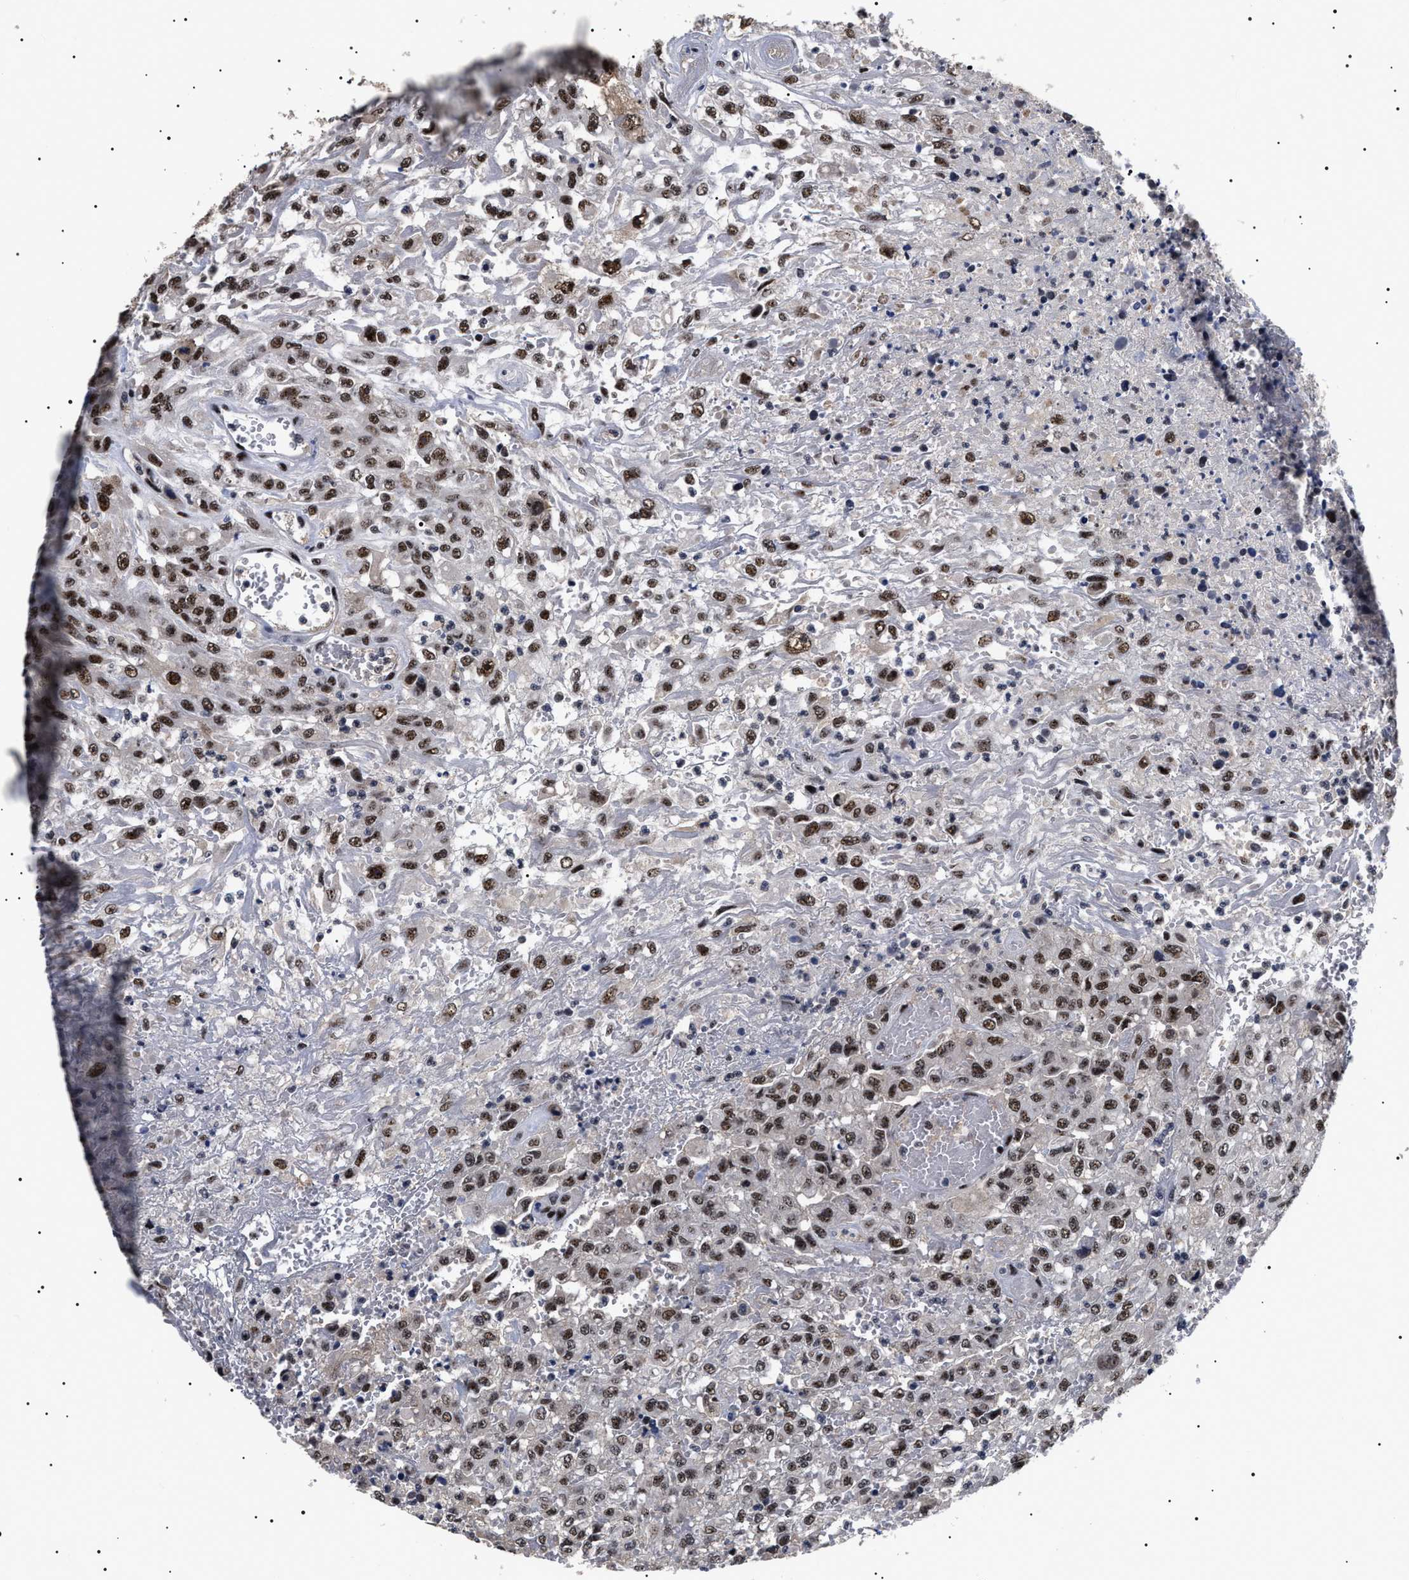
{"staining": {"intensity": "strong", "quantity": ">75%", "location": "nuclear"}, "tissue": "urothelial cancer", "cell_type": "Tumor cells", "image_type": "cancer", "snomed": [{"axis": "morphology", "description": "Urothelial carcinoma, High grade"}, {"axis": "topography", "description": "Urinary bladder"}], "caption": "High-grade urothelial carcinoma tissue shows strong nuclear expression in about >75% of tumor cells, visualized by immunohistochemistry.", "gene": "CAAP1", "patient": {"sex": "male", "age": 46}}